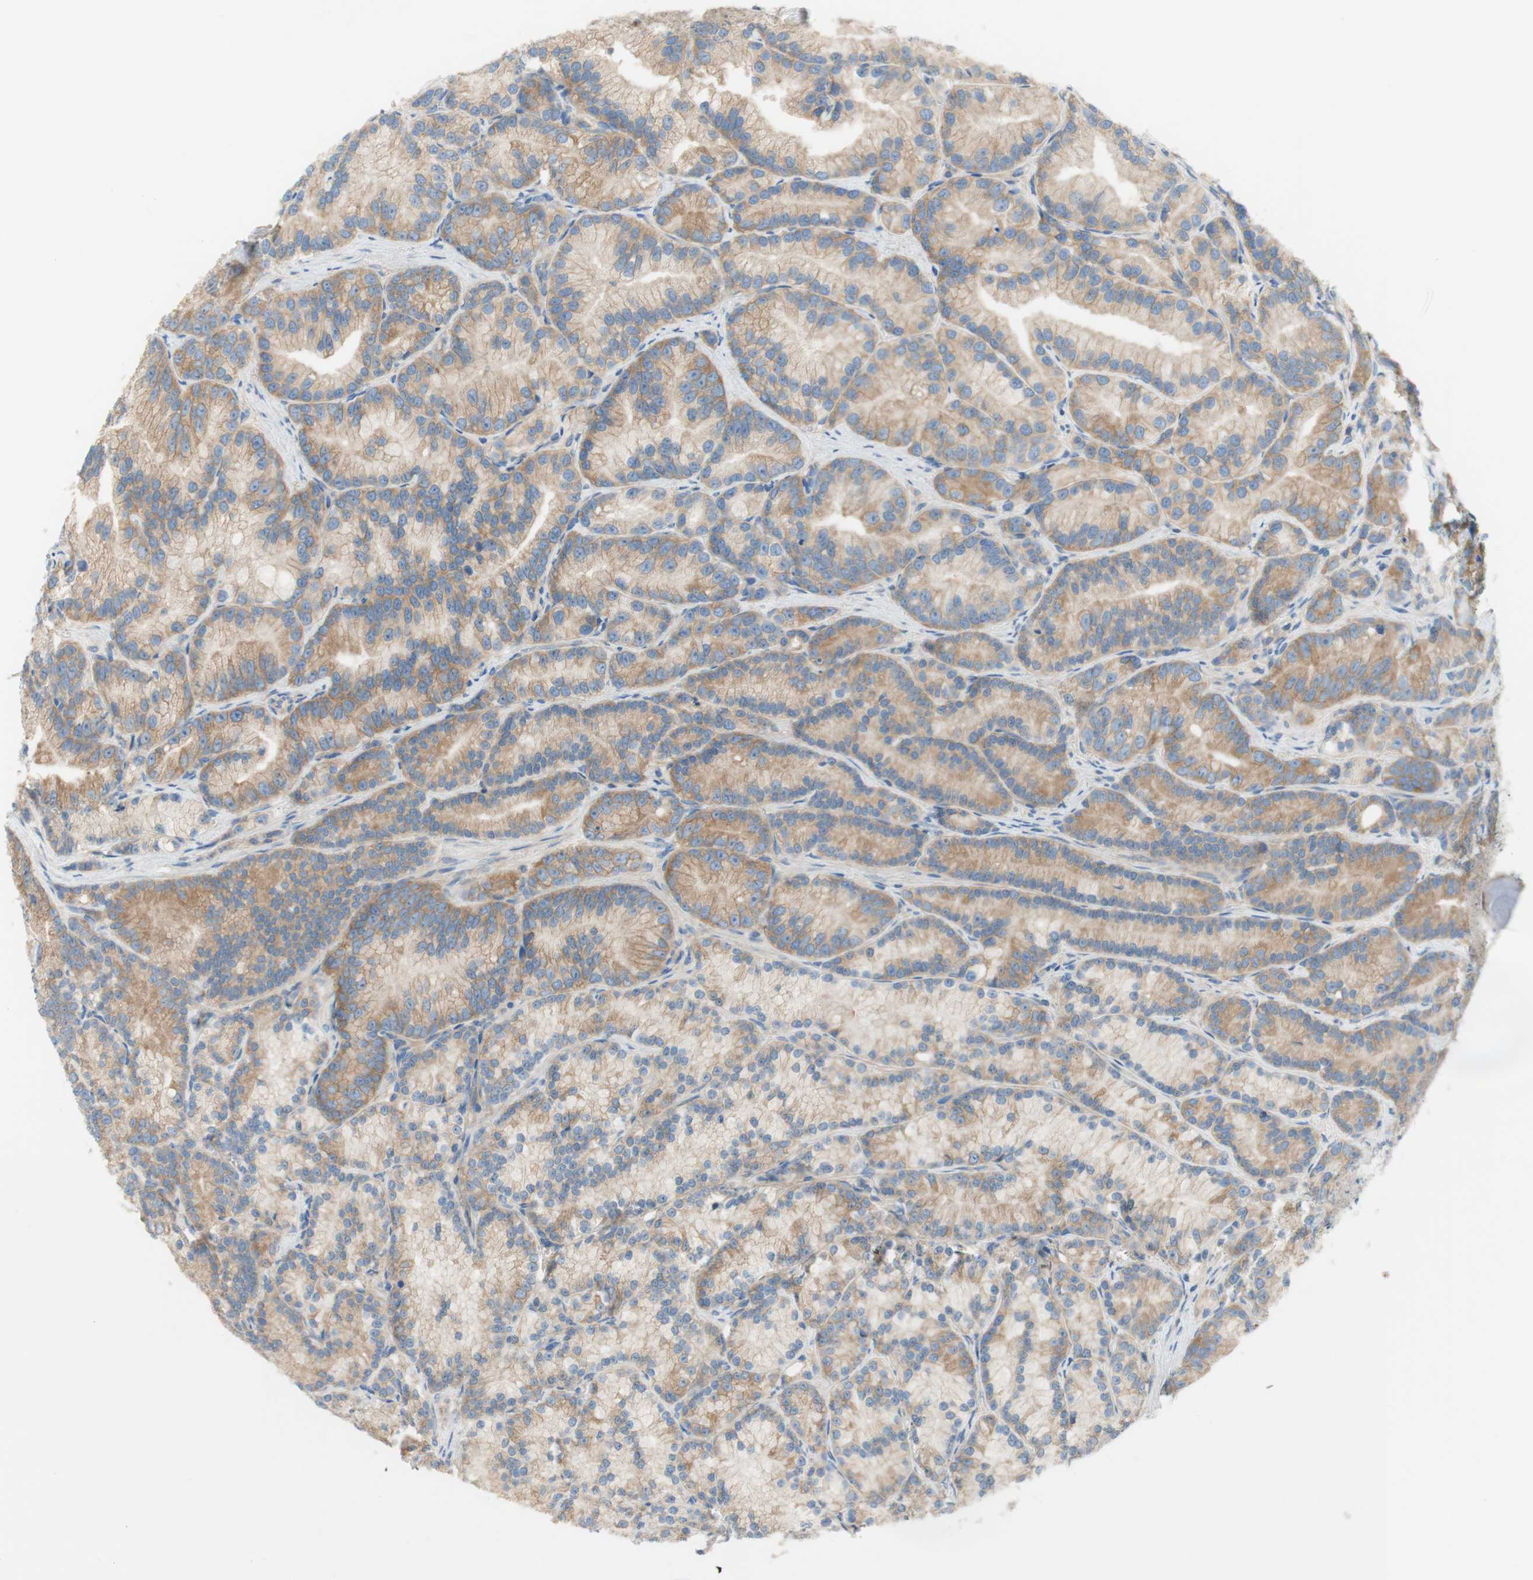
{"staining": {"intensity": "weak", "quantity": ">75%", "location": "cytoplasmic/membranous"}, "tissue": "prostate cancer", "cell_type": "Tumor cells", "image_type": "cancer", "snomed": [{"axis": "morphology", "description": "Adenocarcinoma, Low grade"}, {"axis": "topography", "description": "Prostate"}], "caption": "A brown stain highlights weak cytoplasmic/membranous positivity of a protein in human prostate low-grade adenocarcinoma tumor cells. (DAB (3,3'-diaminobenzidine) = brown stain, brightfield microscopy at high magnification).", "gene": "ATP2B1", "patient": {"sex": "male", "age": 89}}